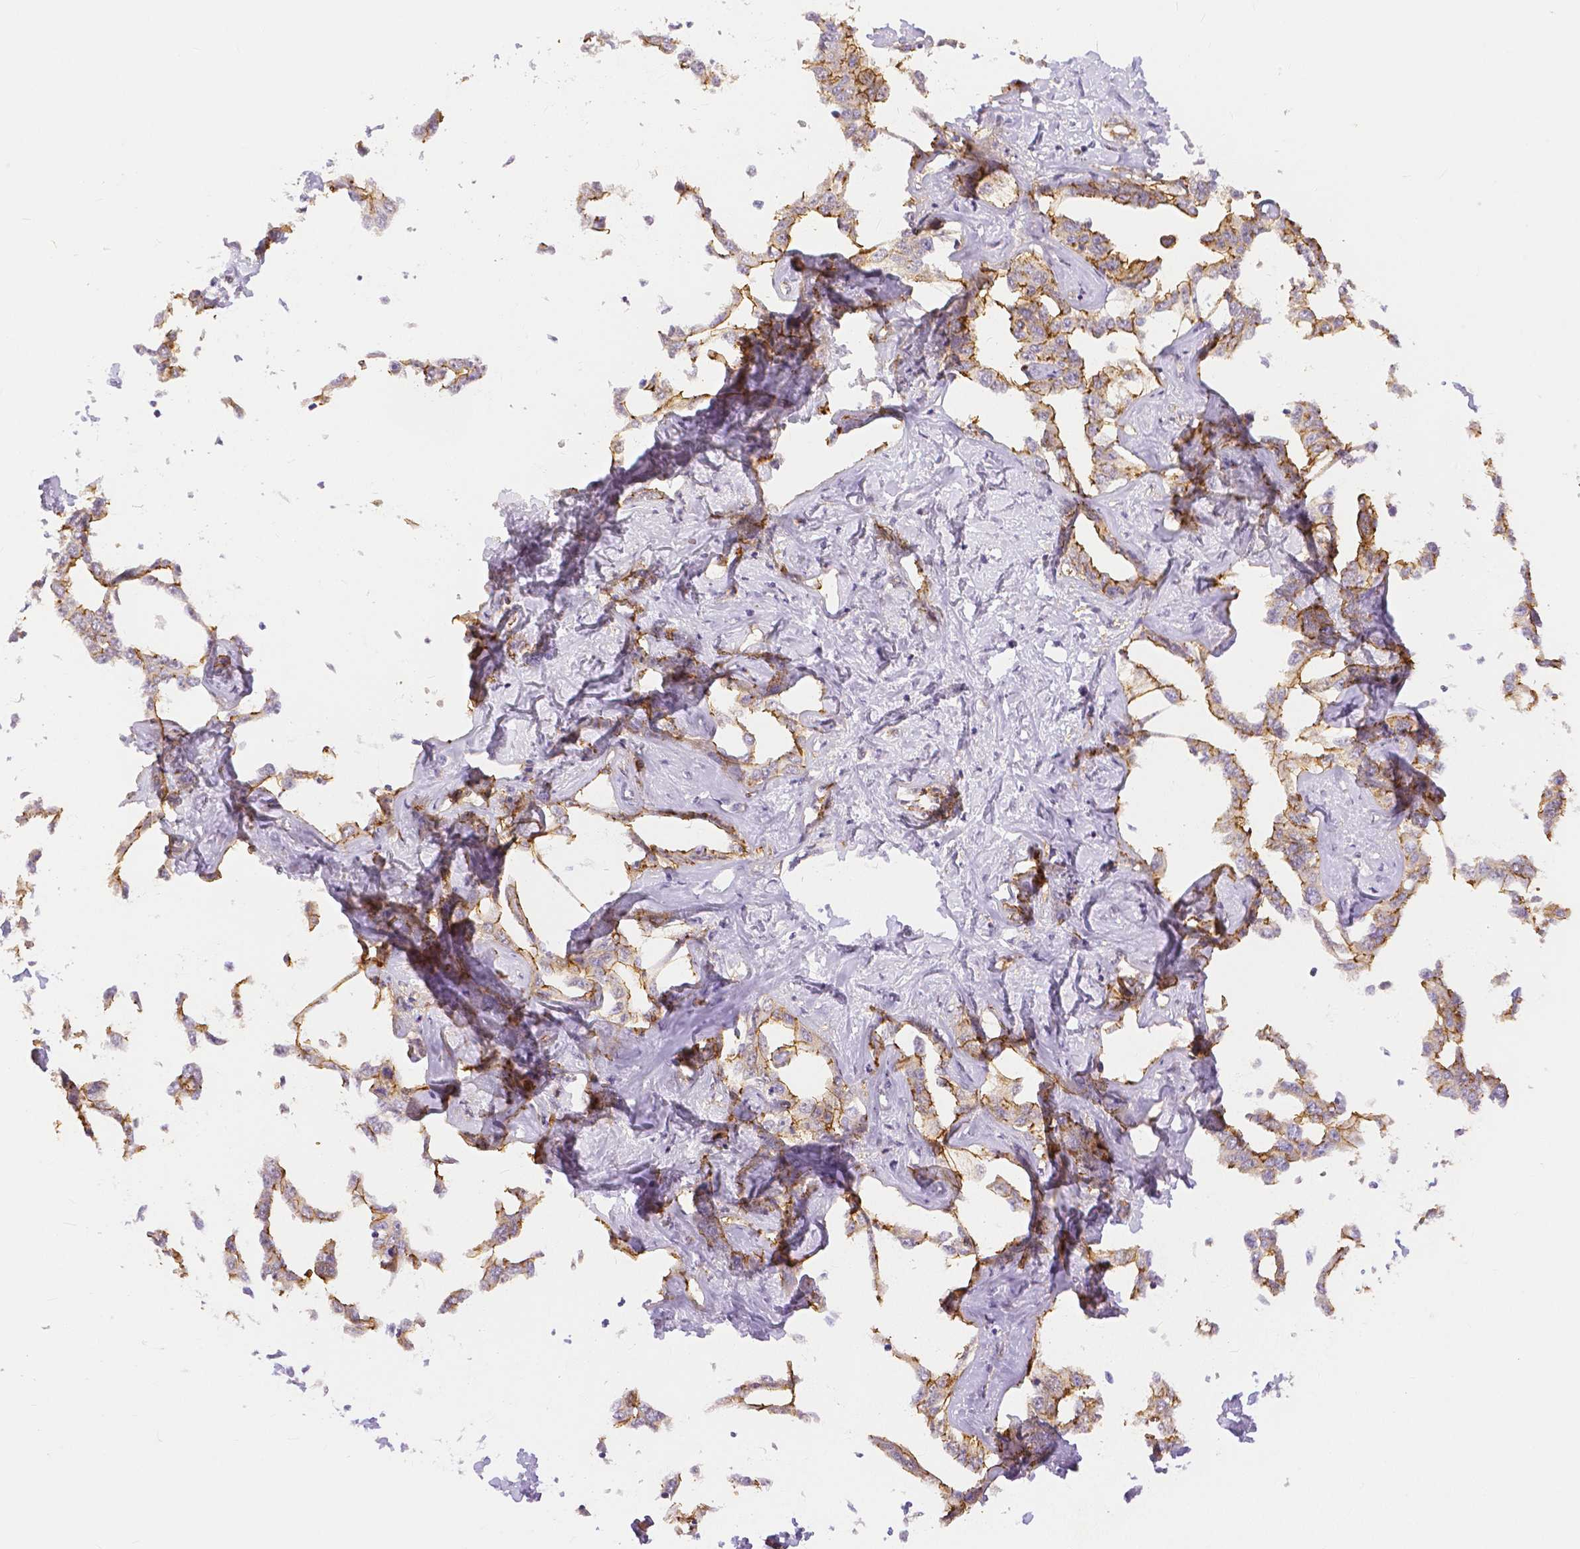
{"staining": {"intensity": "moderate", "quantity": ">75%", "location": "cytoplasmic/membranous"}, "tissue": "liver cancer", "cell_type": "Tumor cells", "image_type": "cancer", "snomed": [{"axis": "morphology", "description": "Cholangiocarcinoma"}, {"axis": "topography", "description": "Liver"}], "caption": "About >75% of tumor cells in human liver cancer demonstrate moderate cytoplasmic/membranous protein staining as visualized by brown immunohistochemical staining.", "gene": "OCLN", "patient": {"sex": "male", "age": 59}}